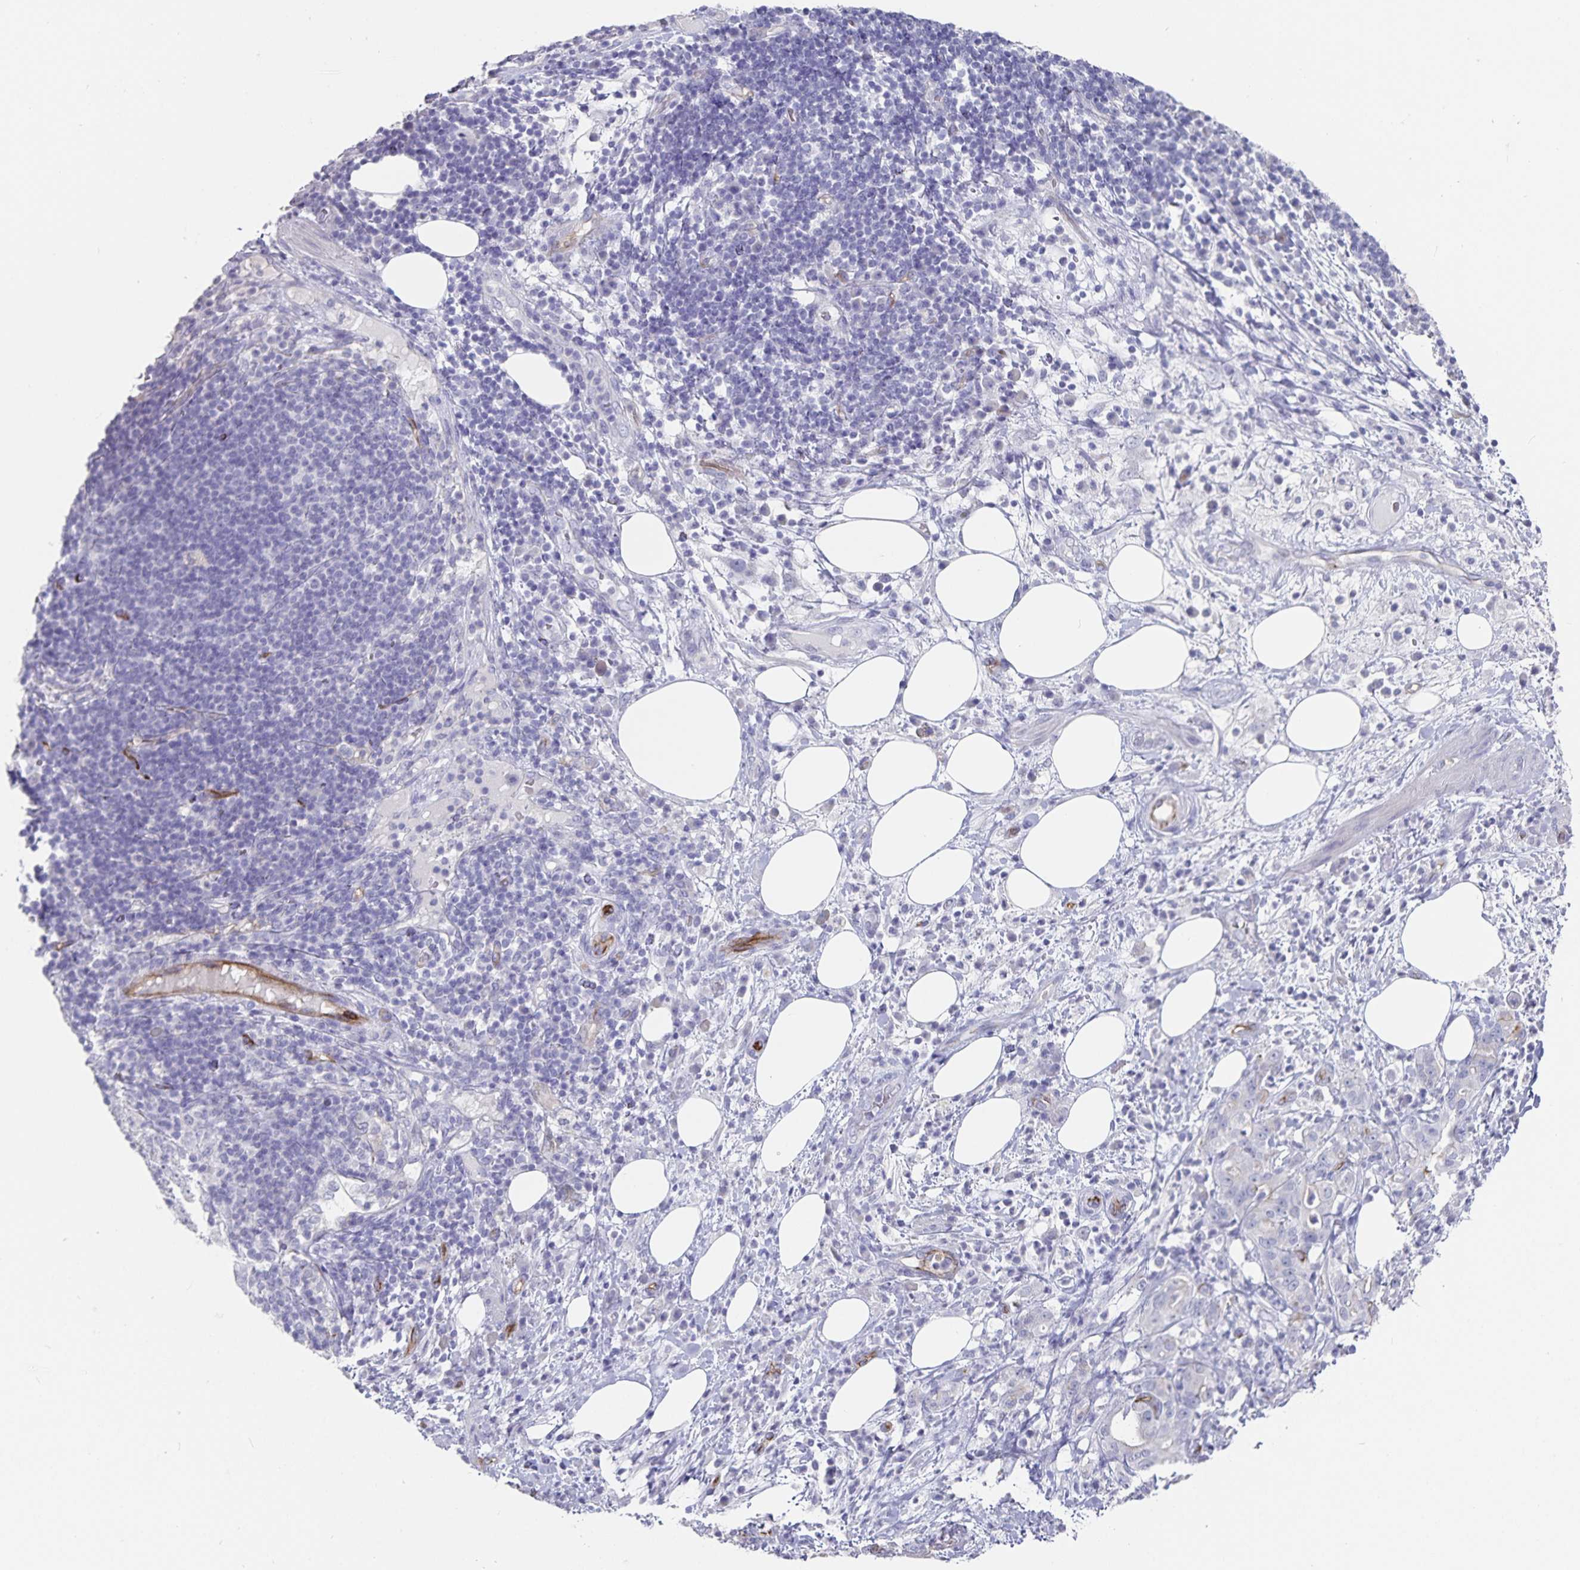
{"staining": {"intensity": "negative", "quantity": "none", "location": "none"}, "tissue": "pancreatic cancer", "cell_type": "Tumor cells", "image_type": "cancer", "snomed": [{"axis": "morphology", "description": "Adenocarcinoma, NOS"}, {"axis": "topography", "description": "Pancreas"}], "caption": "Immunohistochemical staining of human pancreatic cancer (adenocarcinoma) shows no significant expression in tumor cells.", "gene": "PODXL", "patient": {"sex": "male", "age": 71}}